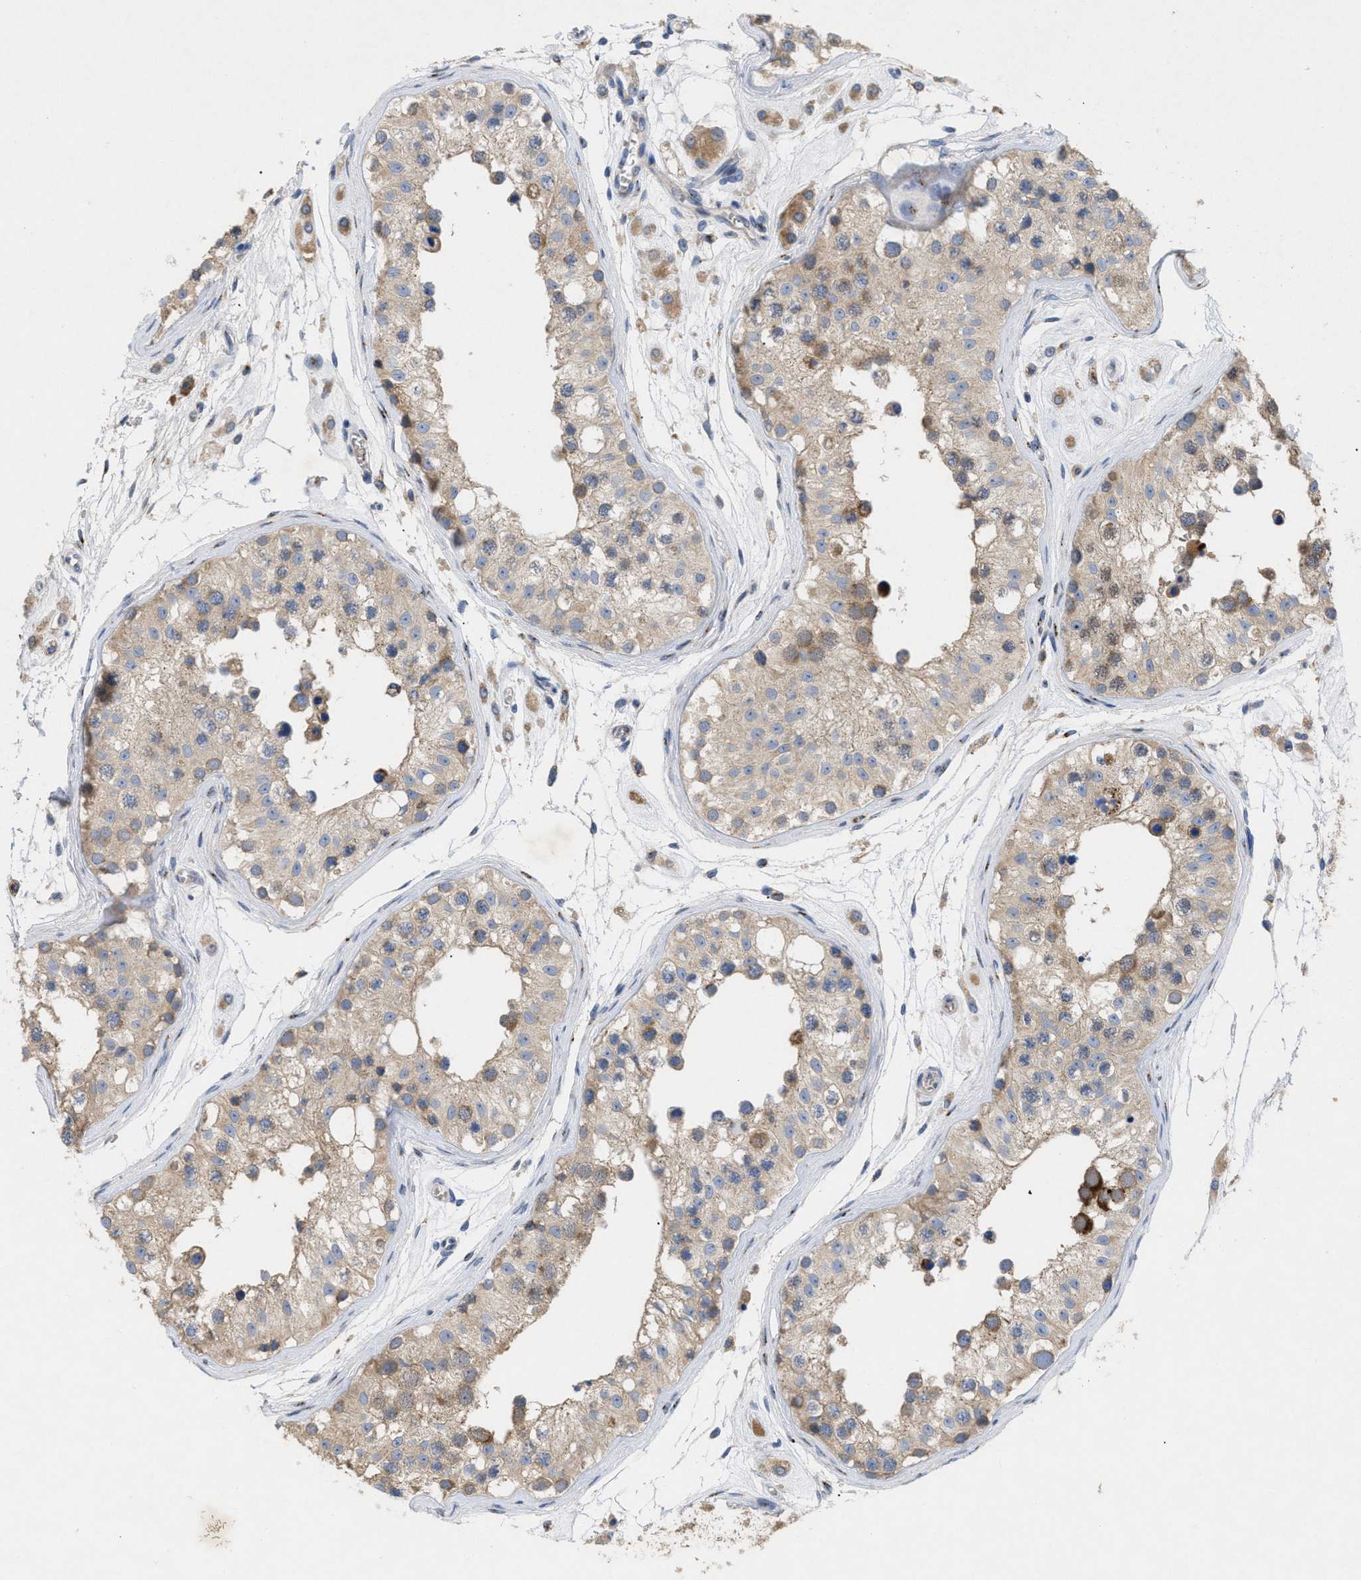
{"staining": {"intensity": "moderate", "quantity": ">75%", "location": "cytoplasmic/membranous"}, "tissue": "testis", "cell_type": "Cells in seminiferous ducts", "image_type": "normal", "snomed": [{"axis": "morphology", "description": "Normal tissue, NOS"}, {"axis": "morphology", "description": "Adenocarcinoma, metastatic, NOS"}, {"axis": "topography", "description": "Testis"}], "caption": "Brown immunohistochemical staining in unremarkable human testis displays moderate cytoplasmic/membranous staining in about >75% of cells in seminiferous ducts.", "gene": "SLC50A1", "patient": {"sex": "male", "age": 26}}